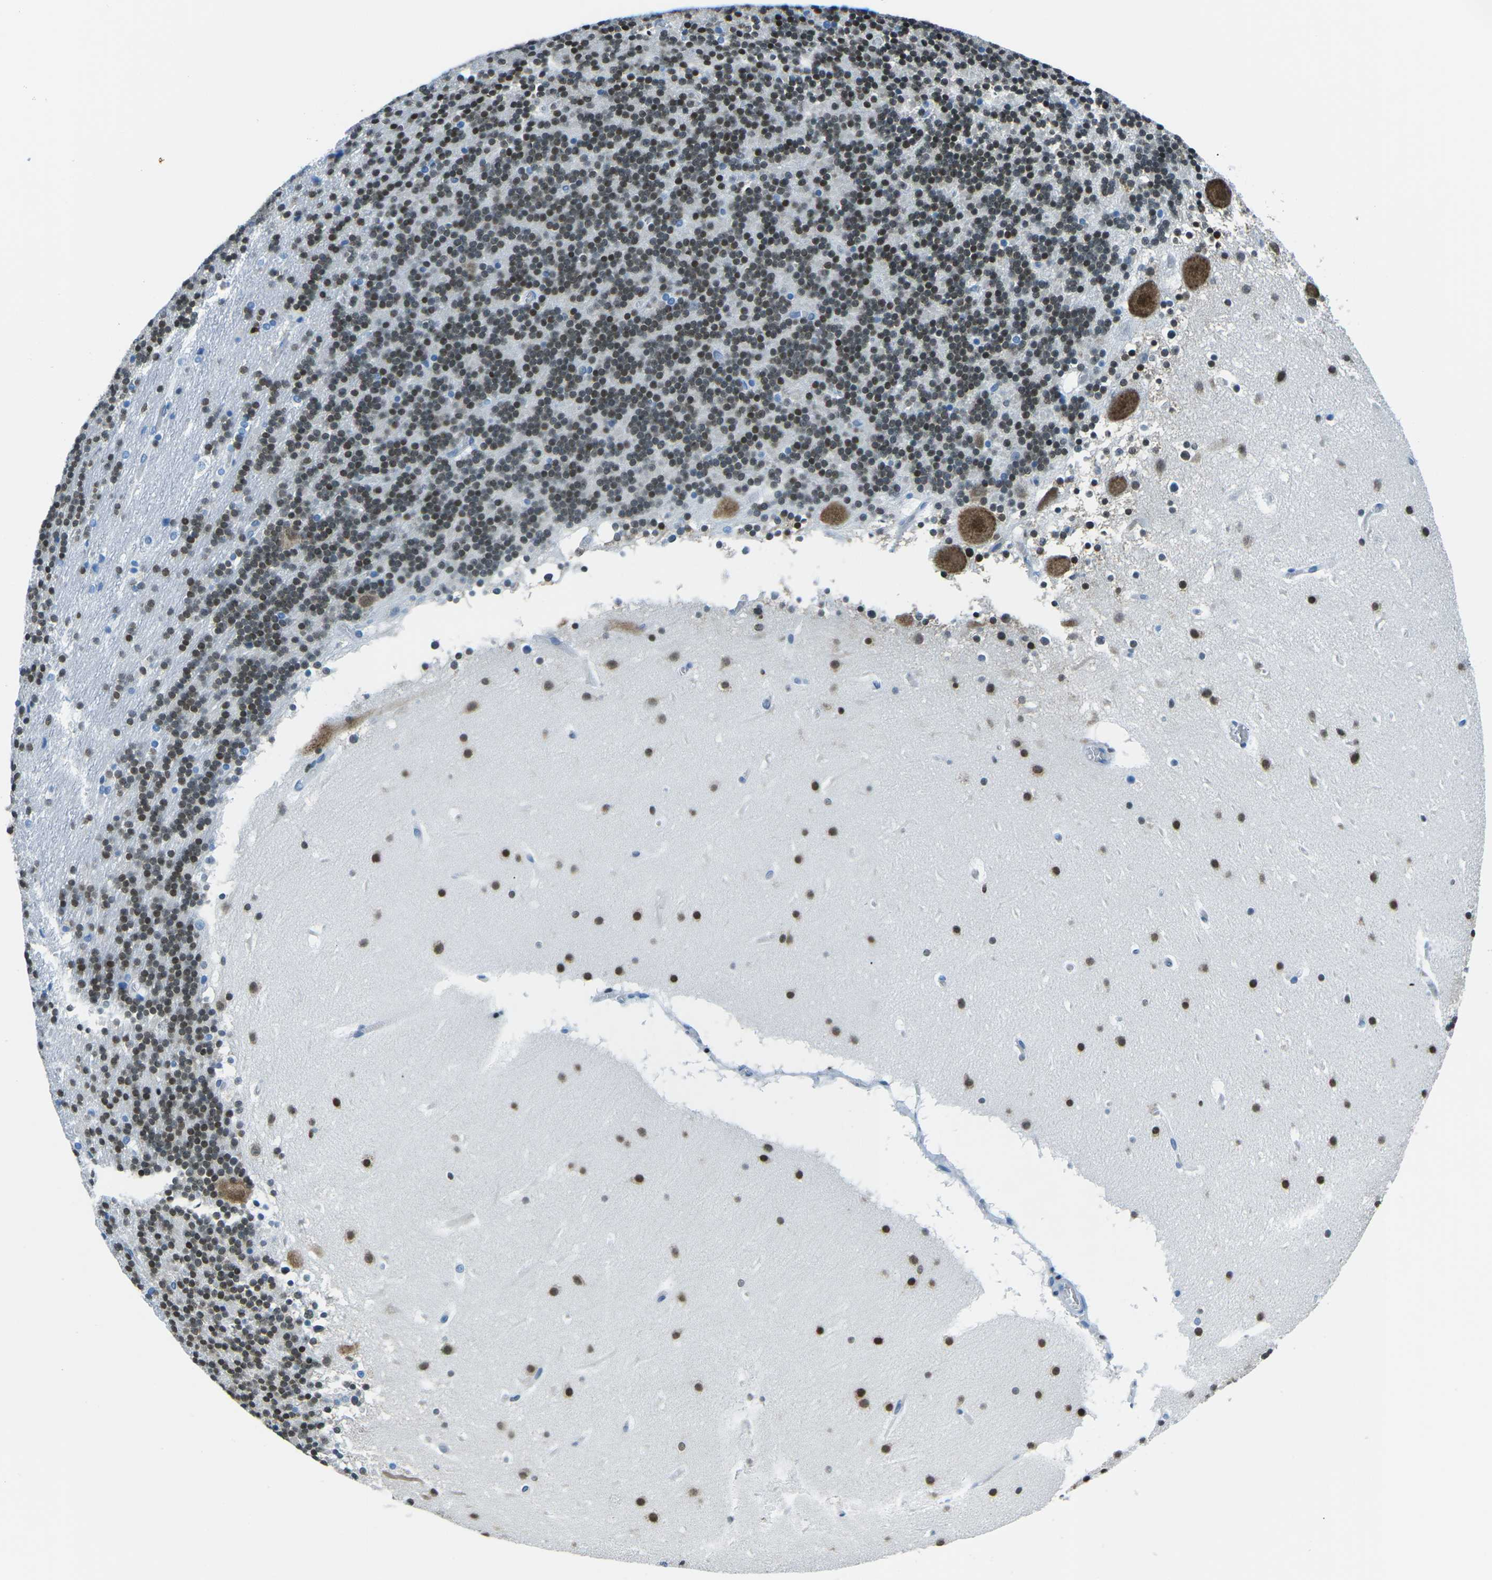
{"staining": {"intensity": "moderate", "quantity": "25%-75%", "location": "nuclear"}, "tissue": "cerebellum", "cell_type": "Cells in granular layer", "image_type": "normal", "snomed": [{"axis": "morphology", "description": "Normal tissue, NOS"}, {"axis": "topography", "description": "Cerebellum"}], "caption": "This micrograph demonstrates immunohistochemistry staining of benign human cerebellum, with medium moderate nuclear positivity in about 25%-75% of cells in granular layer.", "gene": "CELF2", "patient": {"sex": "male", "age": 45}}